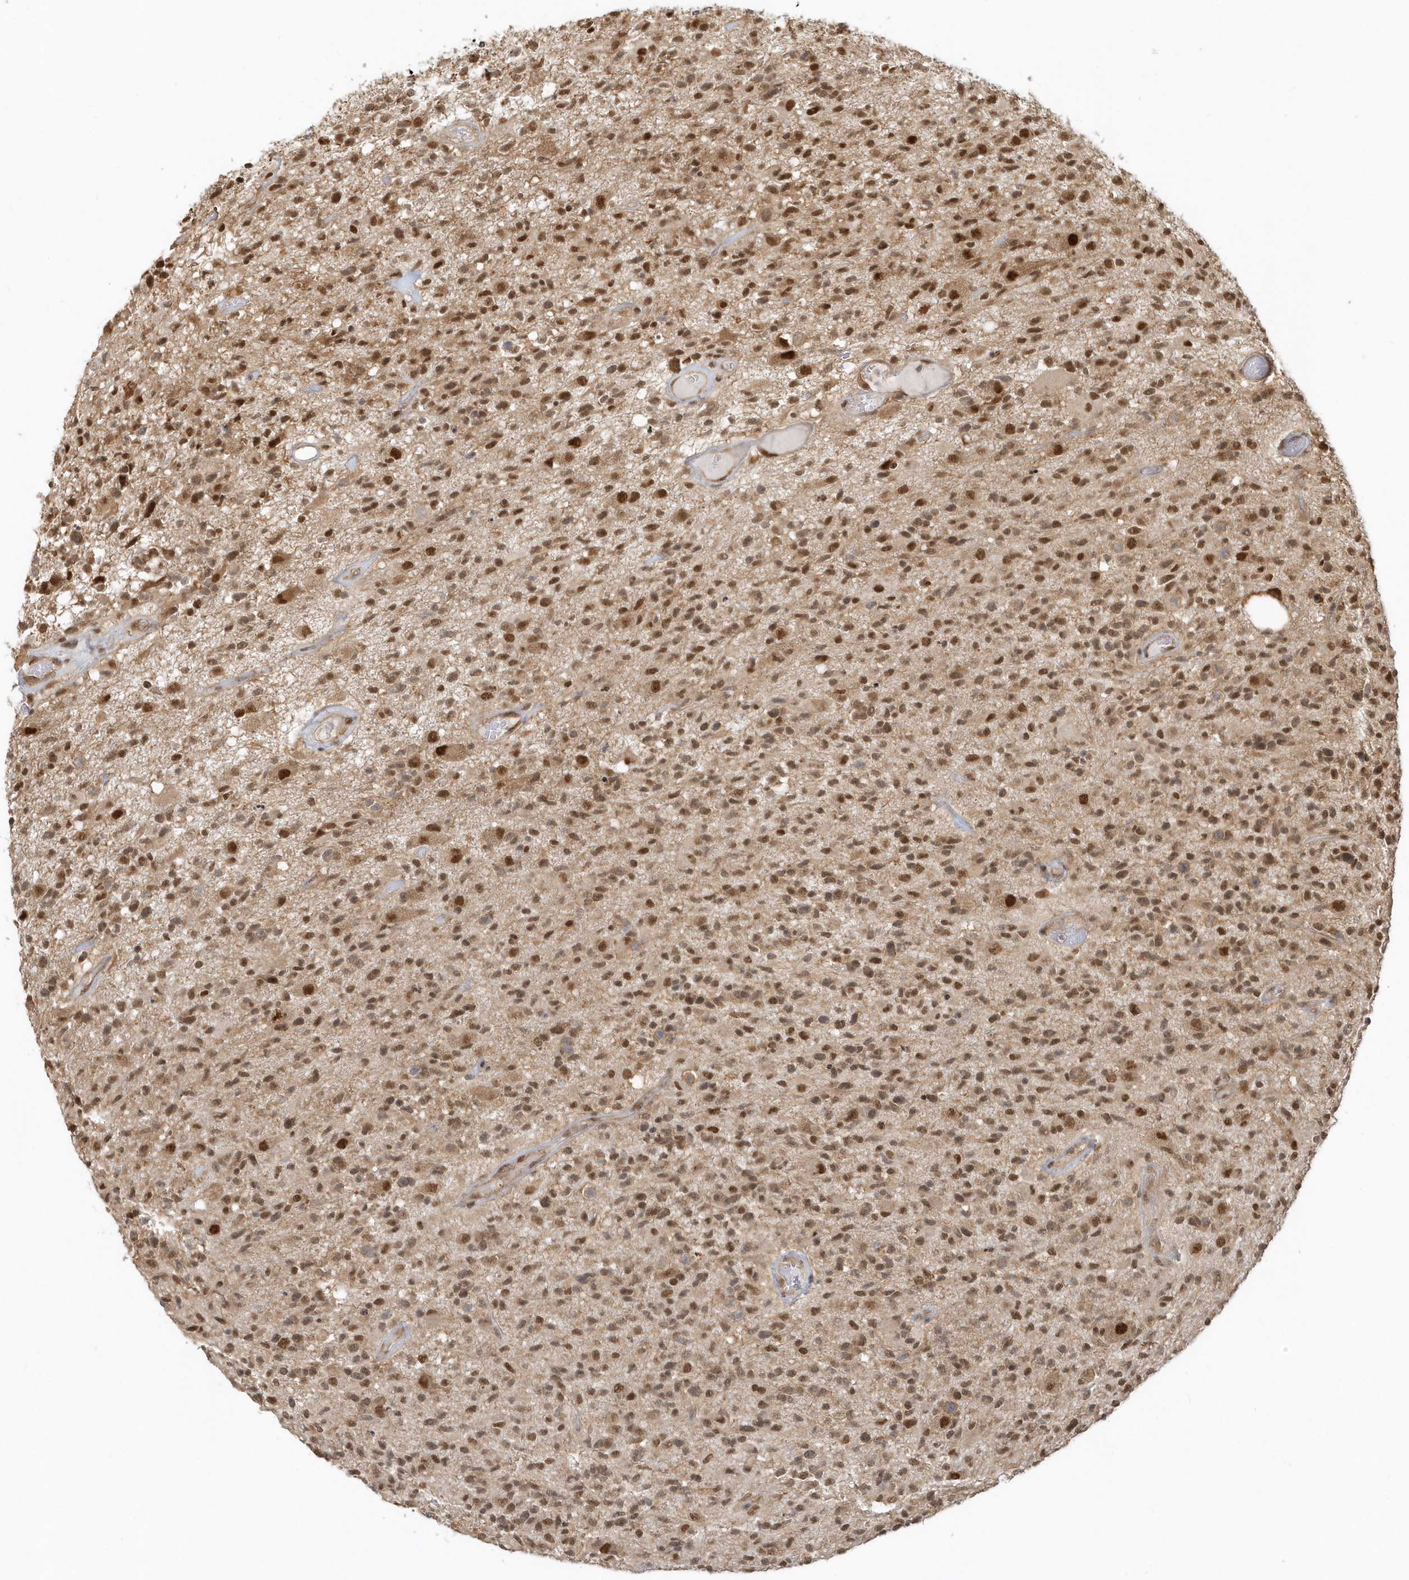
{"staining": {"intensity": "moderate", "quantity": ">75%", "location": "cytoplasmic/membranous,nuclear"}, "tissue": "glioma", "cell_type": "Tumor cells", "image_type": "cancer", "snomed": [{"axis": "morphology", "description": "Glioma, malignant, High grade"}, {"axis": "morphology", "description": "Glioblastoma, NOS"}, {"axis": "topography", "description": "Brain"}], "caption": "Human glioblastoma stained for a protein (brown) demonstrates moderate cytoplasmic/membranous and nuclear positive staining in about >75% of tumor cells.", "gene": "PSMD6", "patient": {"sex": "male", "age": 60}}